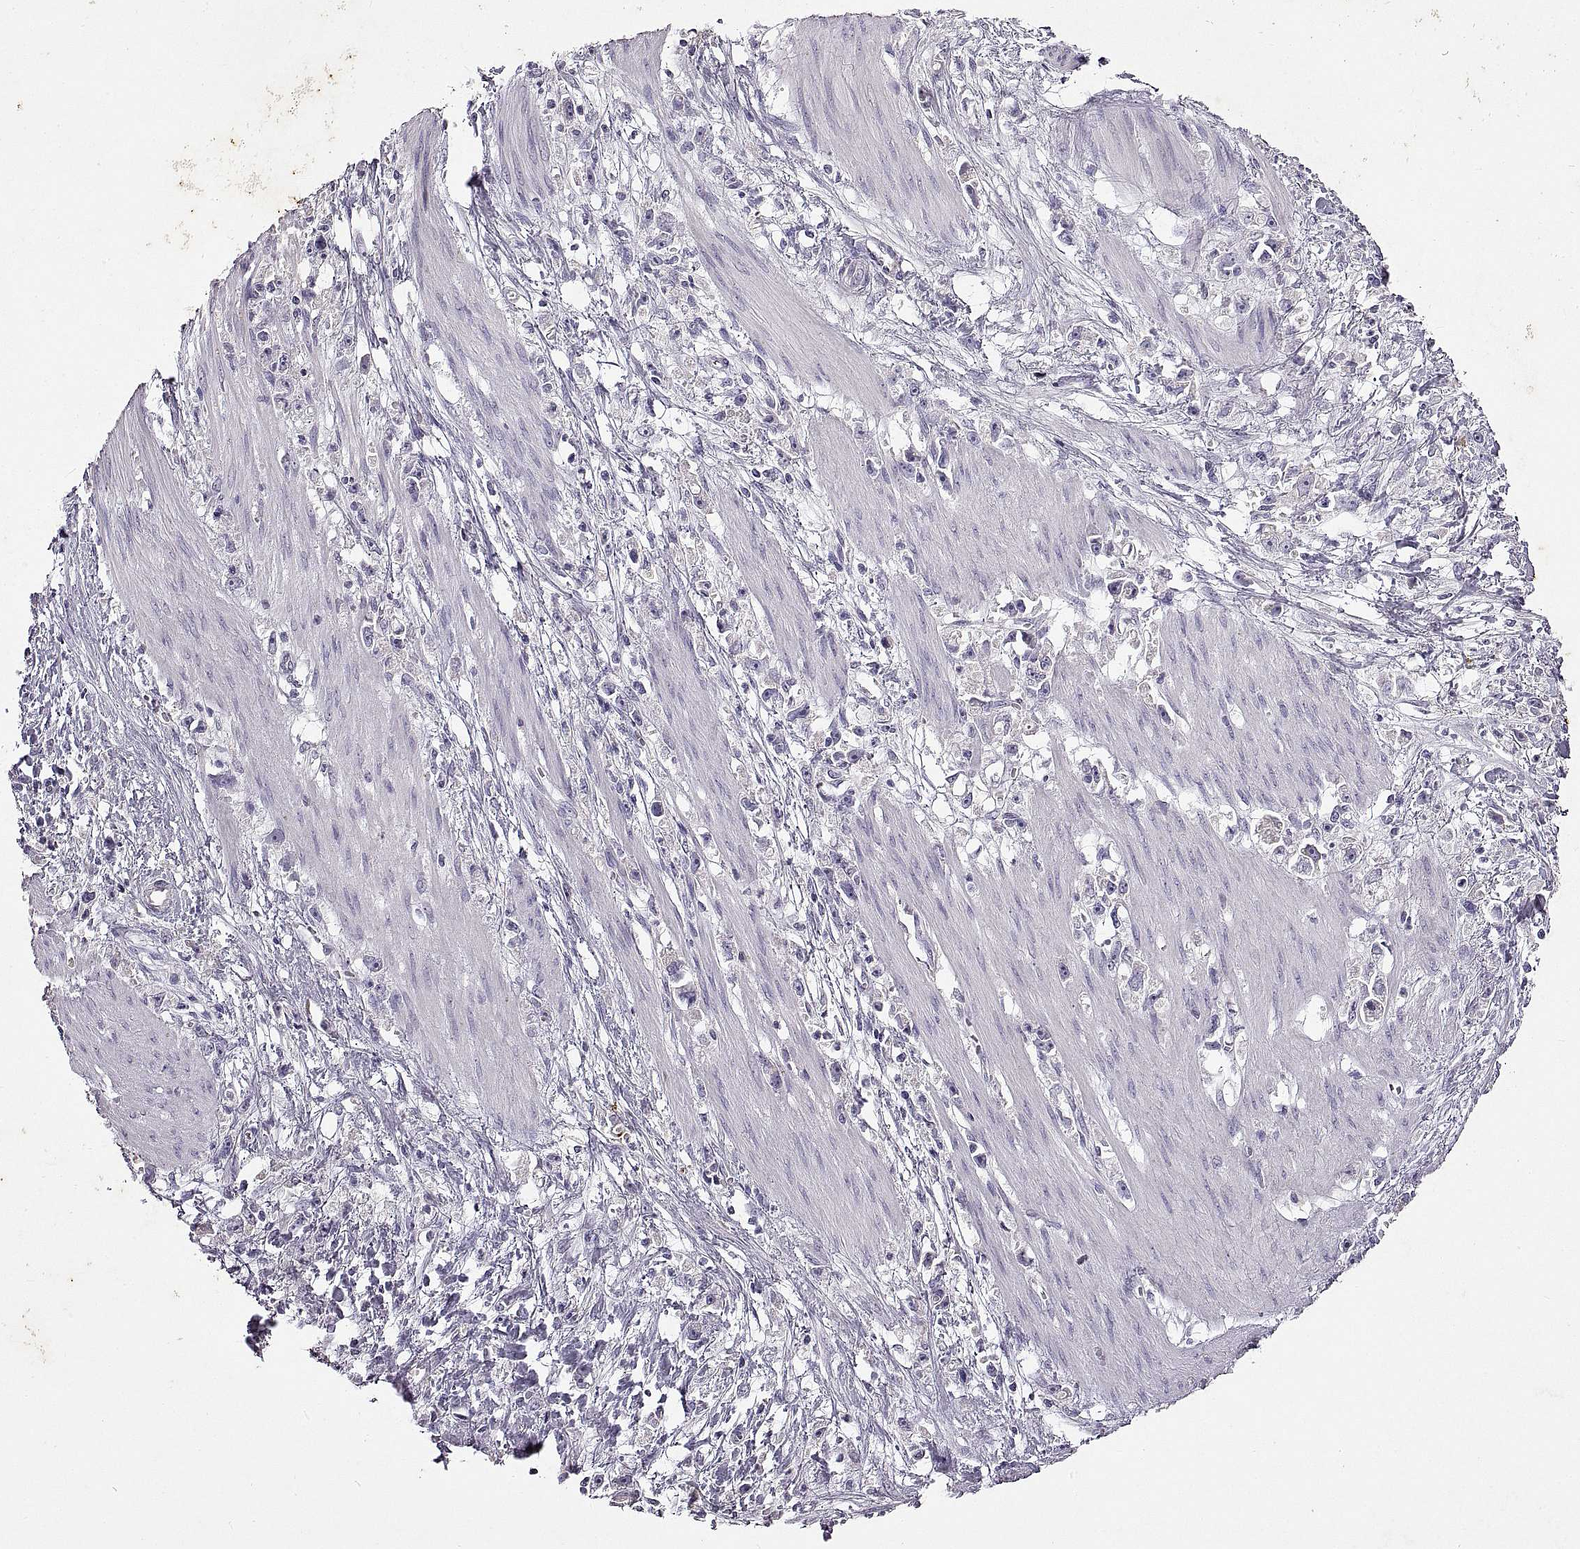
{"staining": {"intensity": "negative", "quantity": "none", "location": "none"}, "tissue": "stomach cancer", "cell_type": "Tumor cells", "image_type": "cancer", "snomed": [{"axis": "morphology", "description": "Adenocarcinoma, NOS"}, {"axis": "topography", "description": "Stomach"}], "caption": "Adenocarcinoma (stomach) was stained to show a protein in brown. There is no significant staining in tumor cells.", "gene": "DEFB136", "patient": {"sex": "female", "age": 59}}